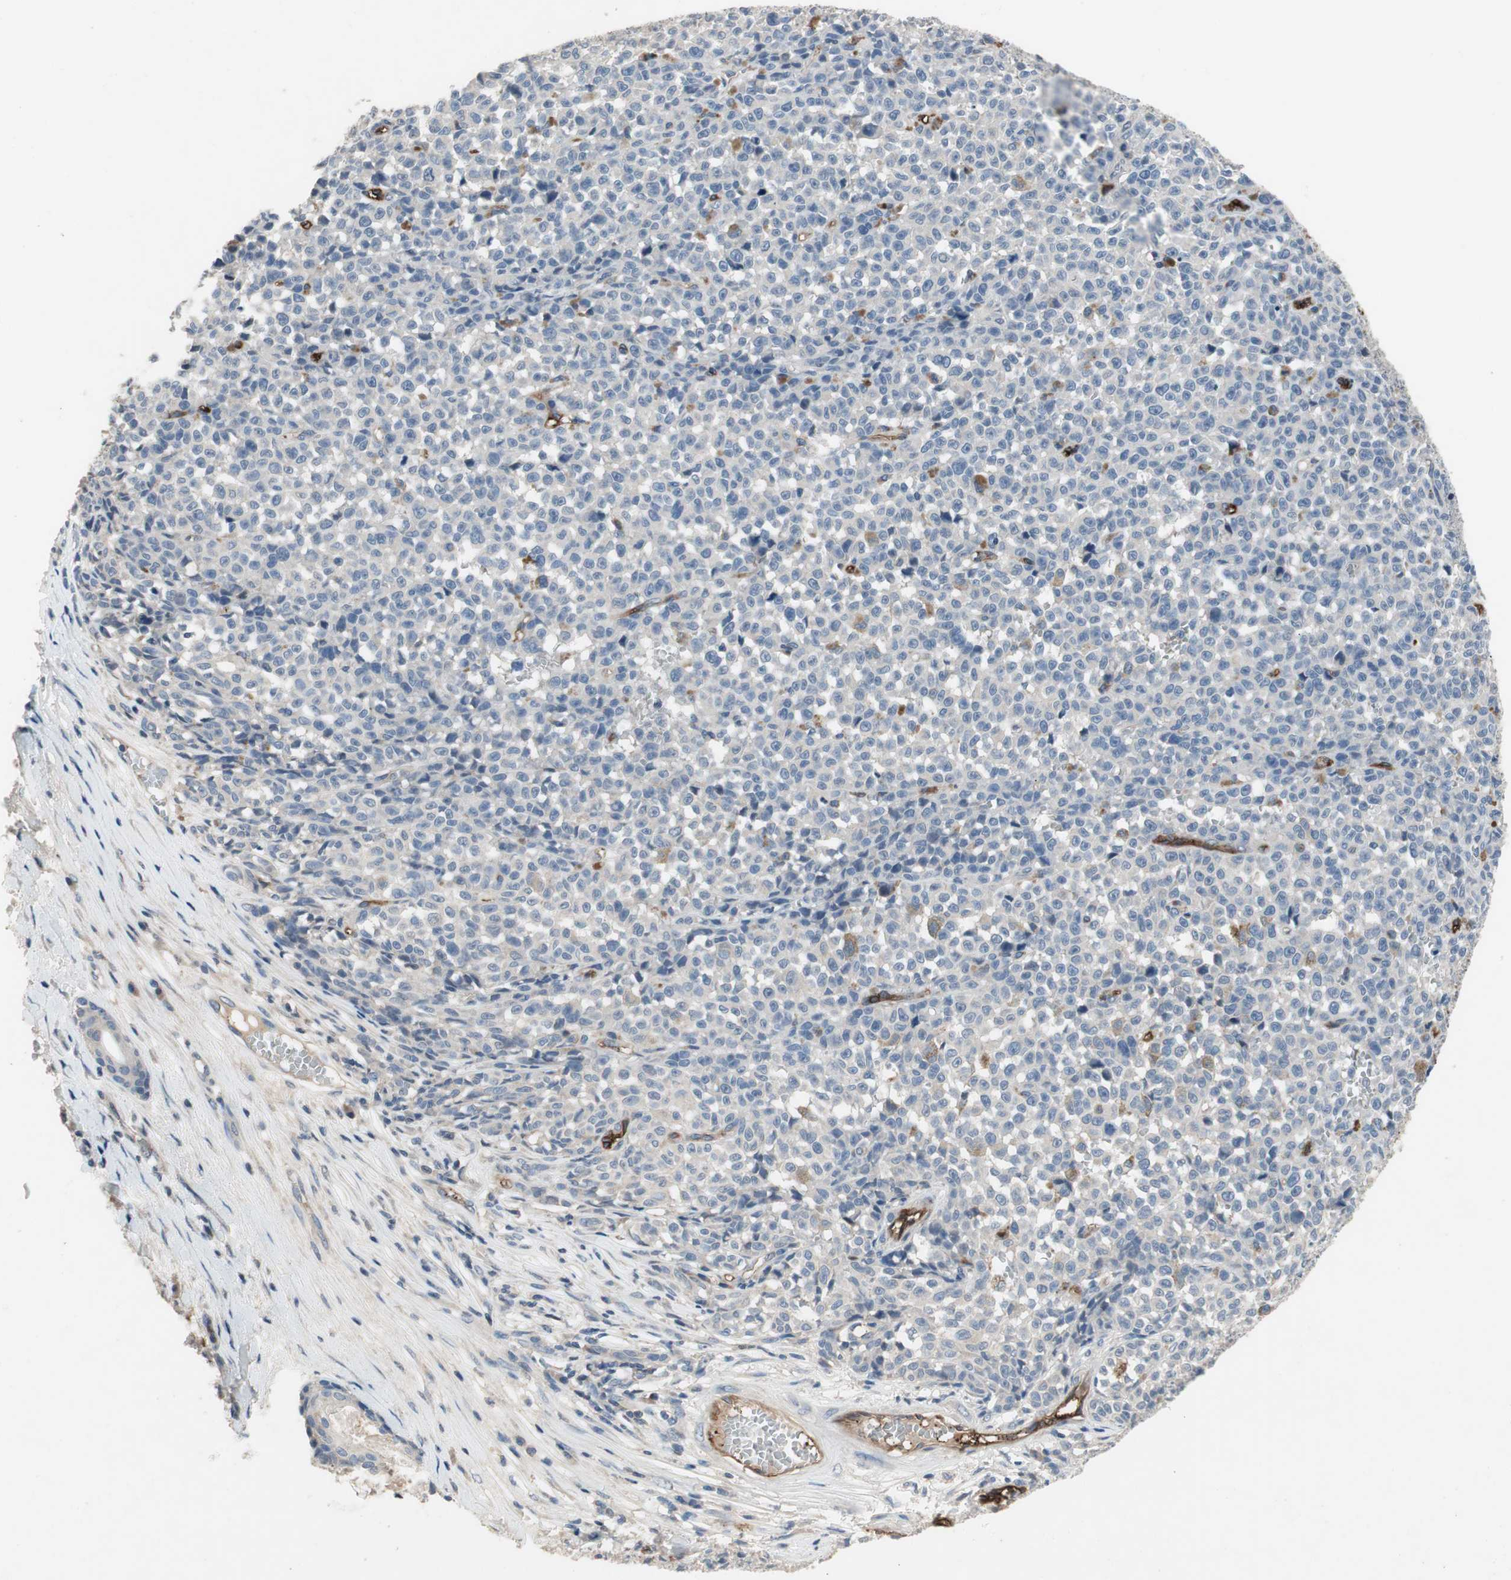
{"staining": {"intensity": "negative", "quantity": "none", "location": "none"}, "tissue": "melanoma", "cell_type": "Tumor cells", "image_type": "cancer", "snomed": [{"axis": "morphology", "description": "Malignant melanoma, NOS"}, {"axis": "topography", "description": "Skin"}], "caption": "Malignant melanoma stained for a protein using IHC shows no staining tumor cells.", "gene": "ALPL", "patient": {"sex": "female", "age": 82}}